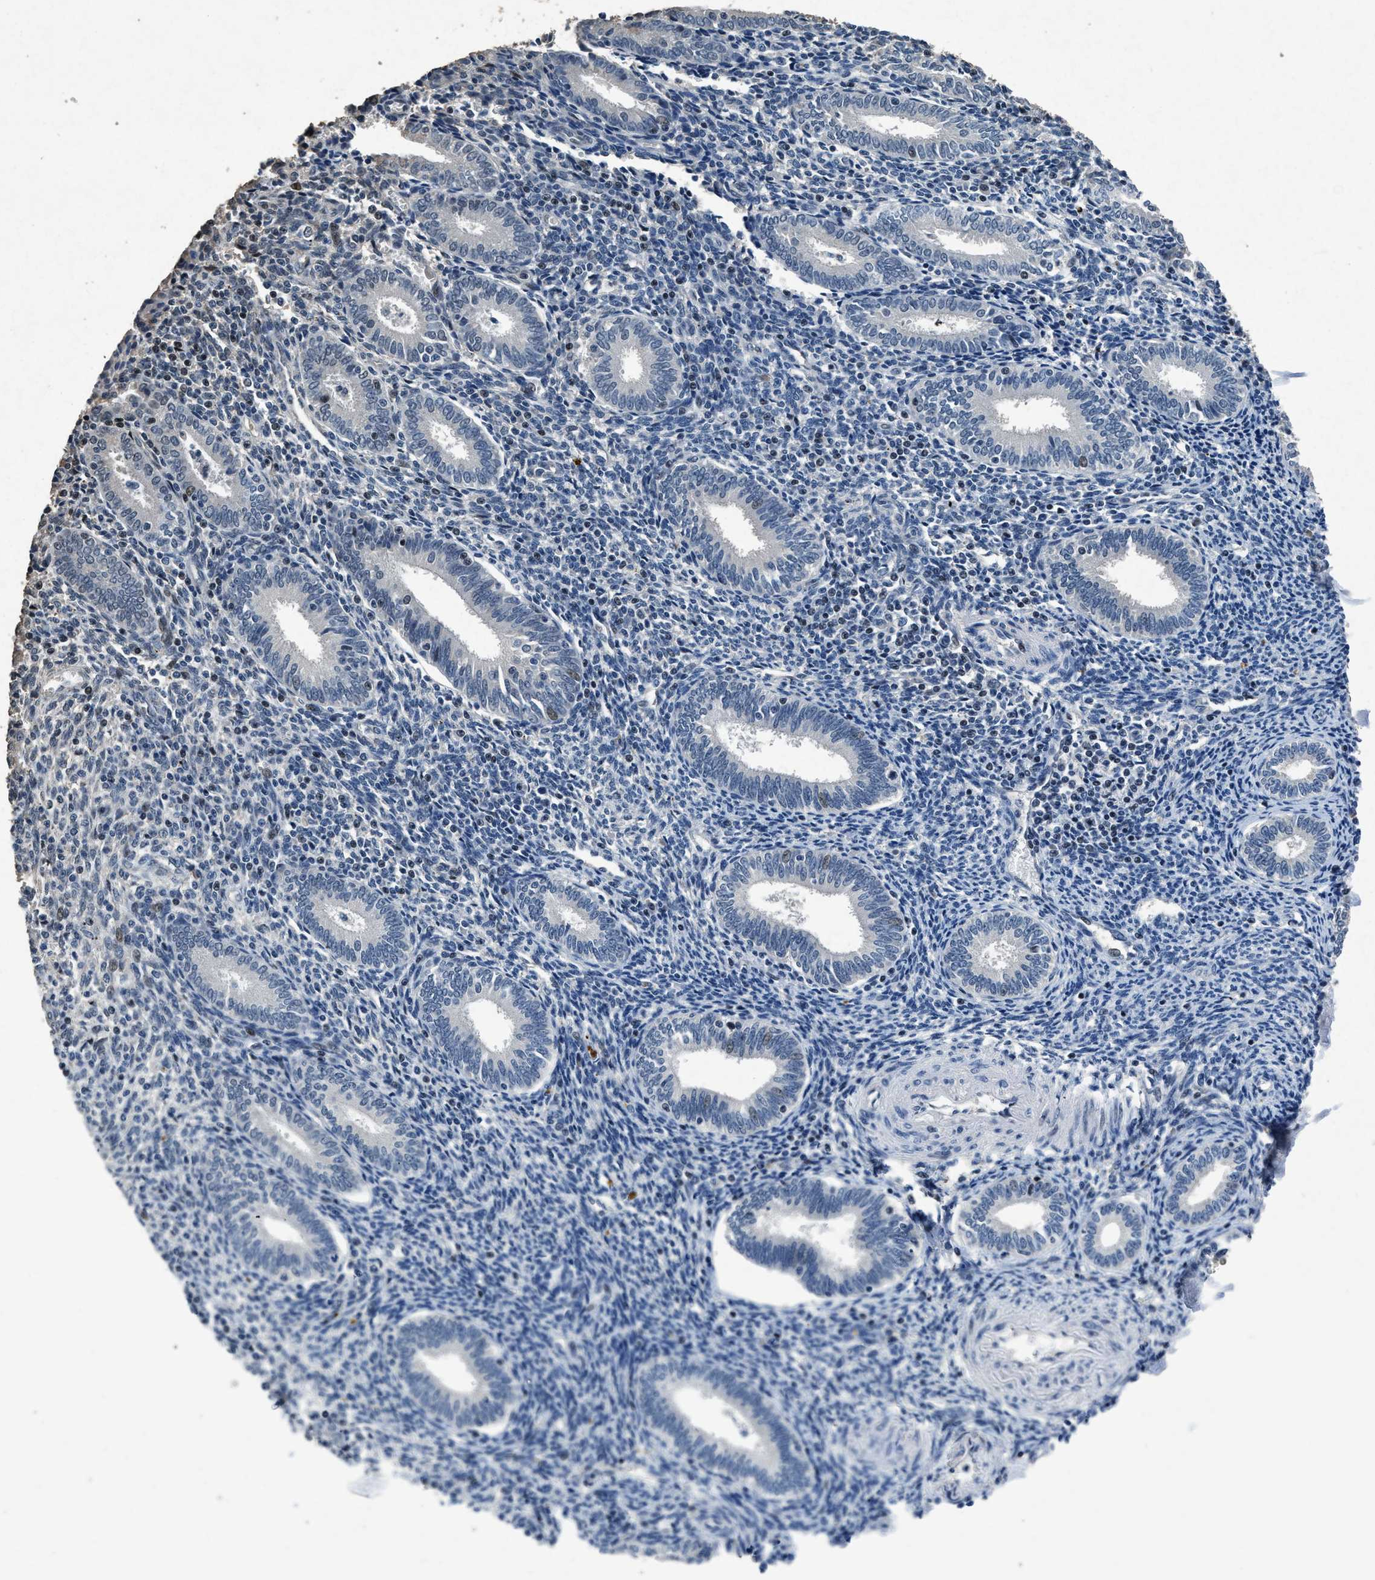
{"staining": {"intensity": "negative", "quantity": "none", "location": "none"}, "tissue": "endometrium", "cell_type": "Cells in endometrial stroma", "image_type": "normal", "snomed": [{"axis": "morphology", "description": "Normal tissue, NOS"}, {"axis": "topography", "description": "Endometrium"}], "caption": "This is a histopathology image of IHC staining of normal endometrium, which shows no positivity in cells in endometrial stroma.", "gene": "PHLDA1", "patient": {"sex": "female", "age": 41}}